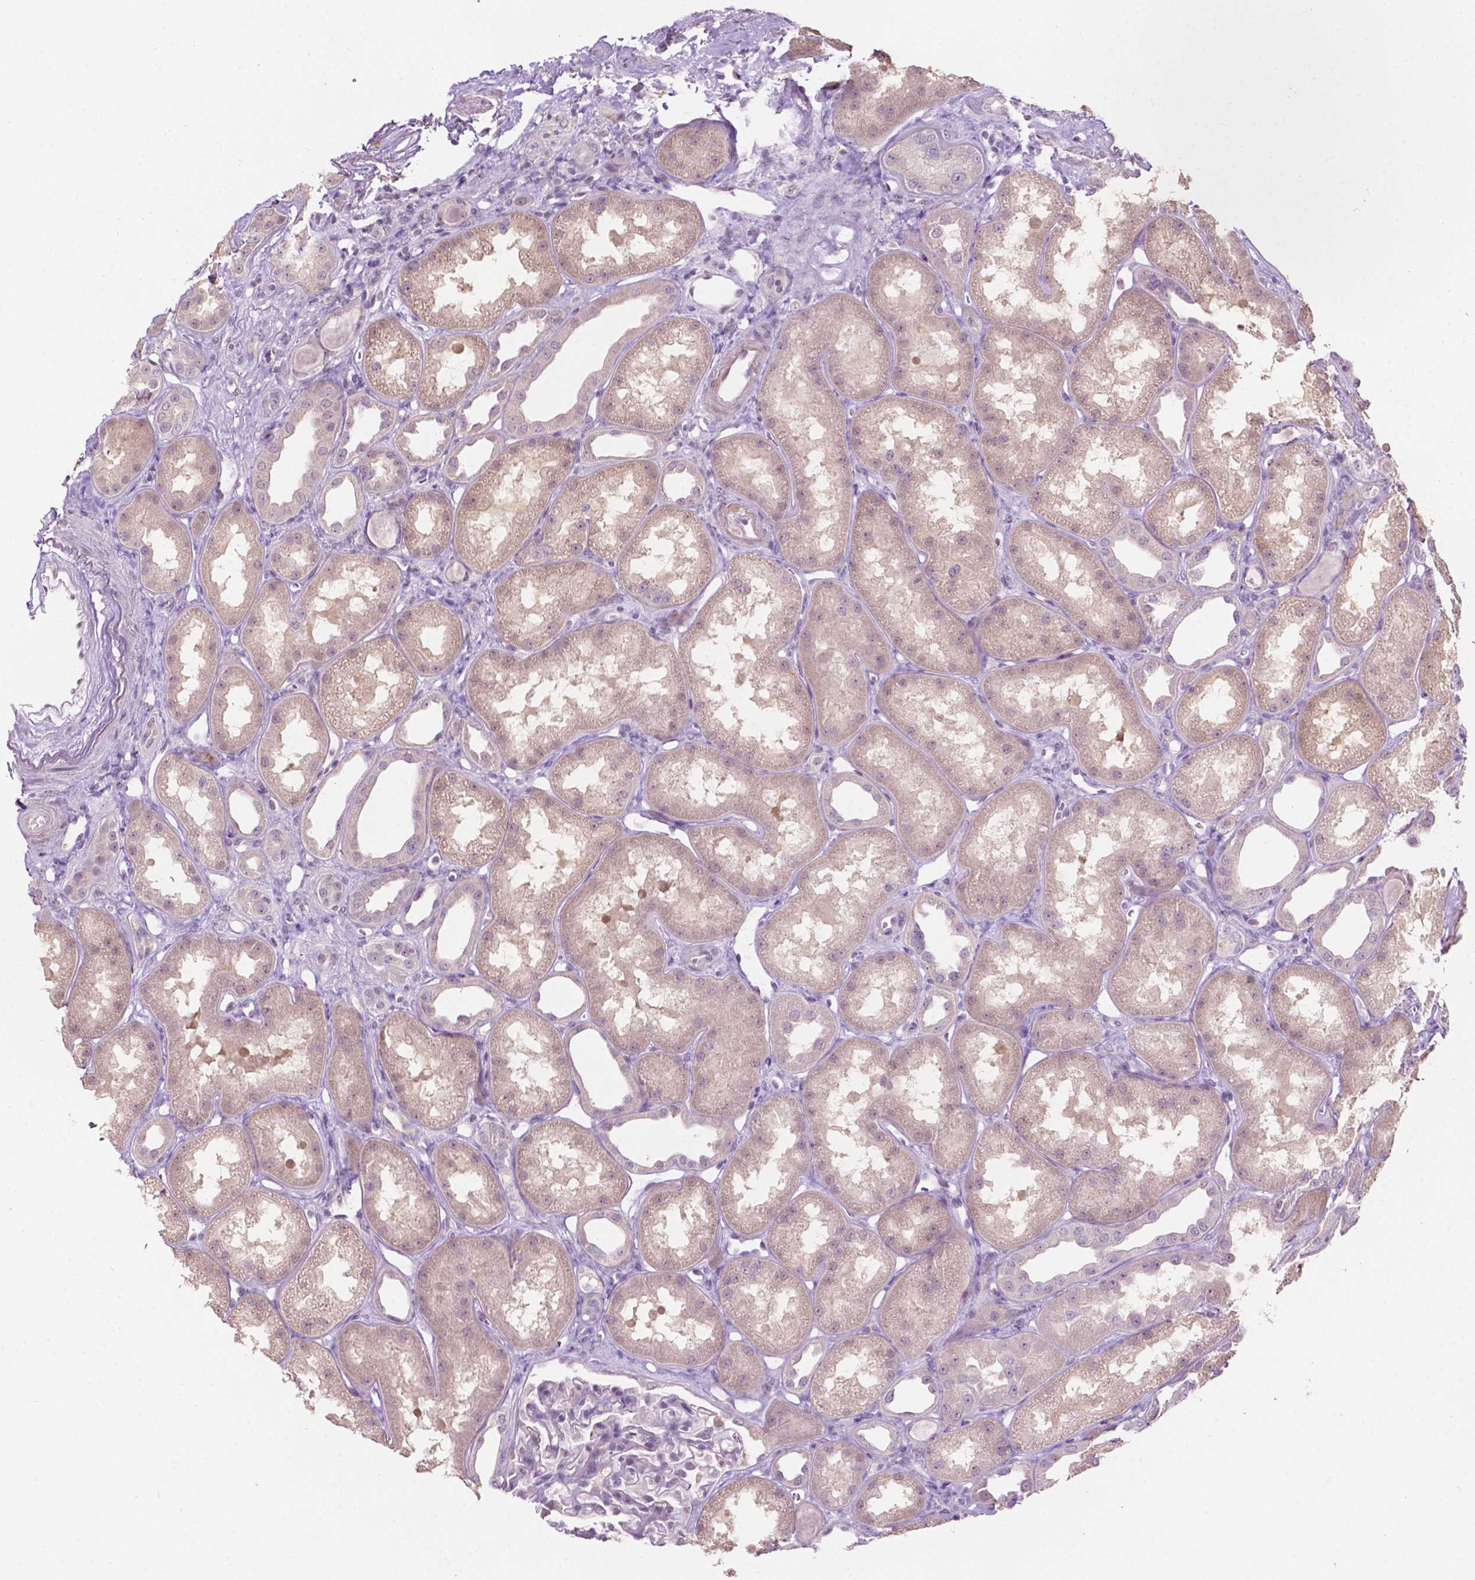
{"staining": {"intensity": "negative", "quantity": "none", "location": "none"}, "tissue": "kidney", "cell_type": "Cells in glomeruli", "image_type": "normal", "snomed": [{"axis": "morphology", "description": "Normal tissue, NOS"}, {"axis": "topography", "description": "Kidney"}], "caption": "A micrograph of kidney stained for a protein shows no brown staining in cells in glomeruli.", "gene": "TM6SF2", "patient": {"sex": "male", "age": 61}}